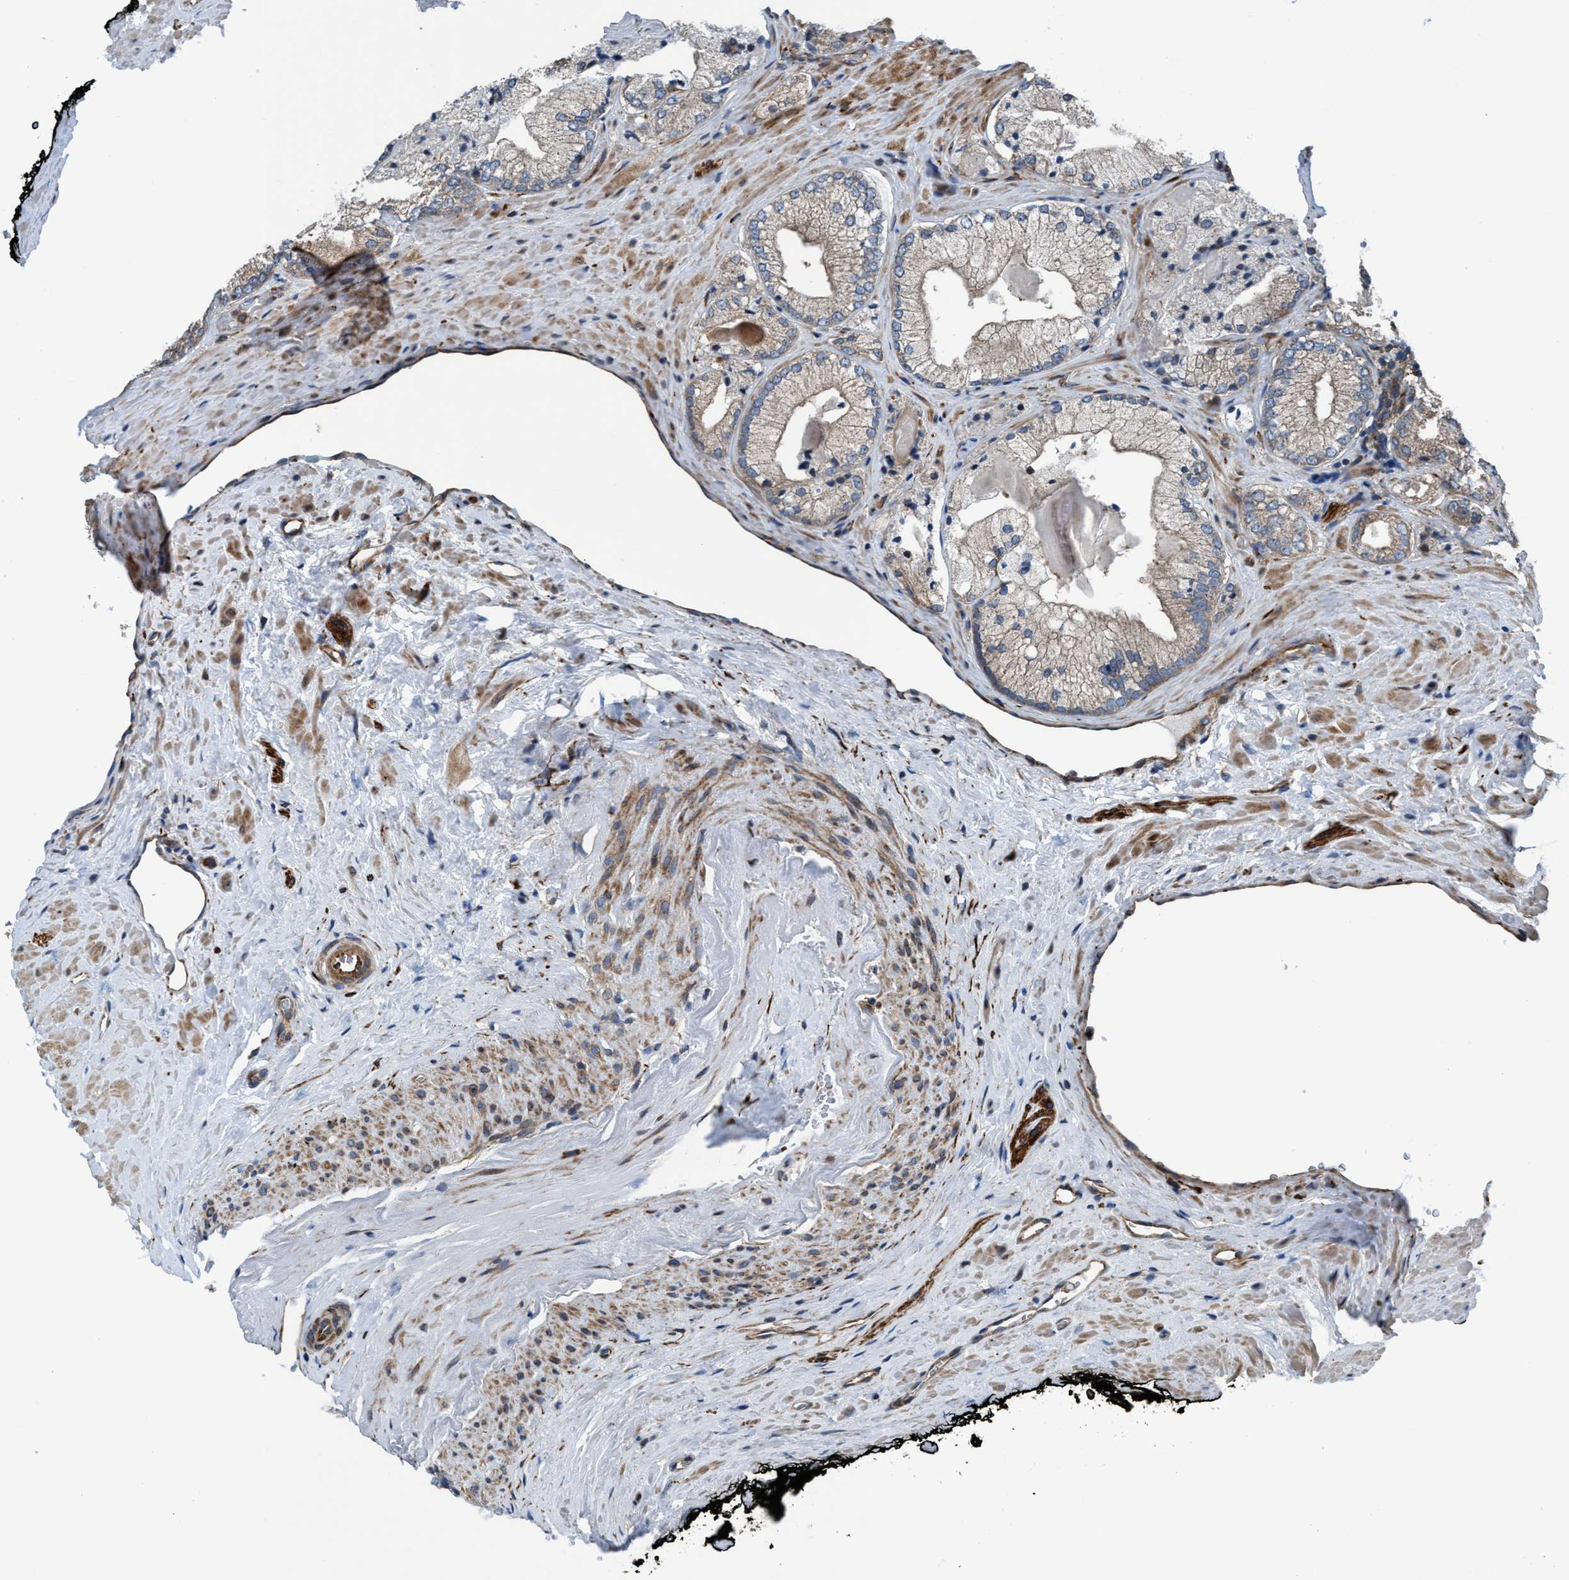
{"staining": {"intensity": "weak", "quantity": "<25%", "location": "cytoplasmic/membranous"}, "tissue": "prostate cancer", "cell_type": "Tumor cells", "image_type": "cancer", "snomed": [{"axis": "morphology", "description": "Adenocarcinoma, Low grade"}, {"axis": "topography", "description": "Prostate"}], "caption": "Prostate adenocarcinoma (low-grade) was stained to show a protein in brown. There is no significant staining in tumor cells.", "gene": "NMT1", "patient": {"sex": "male", "age": 65}}